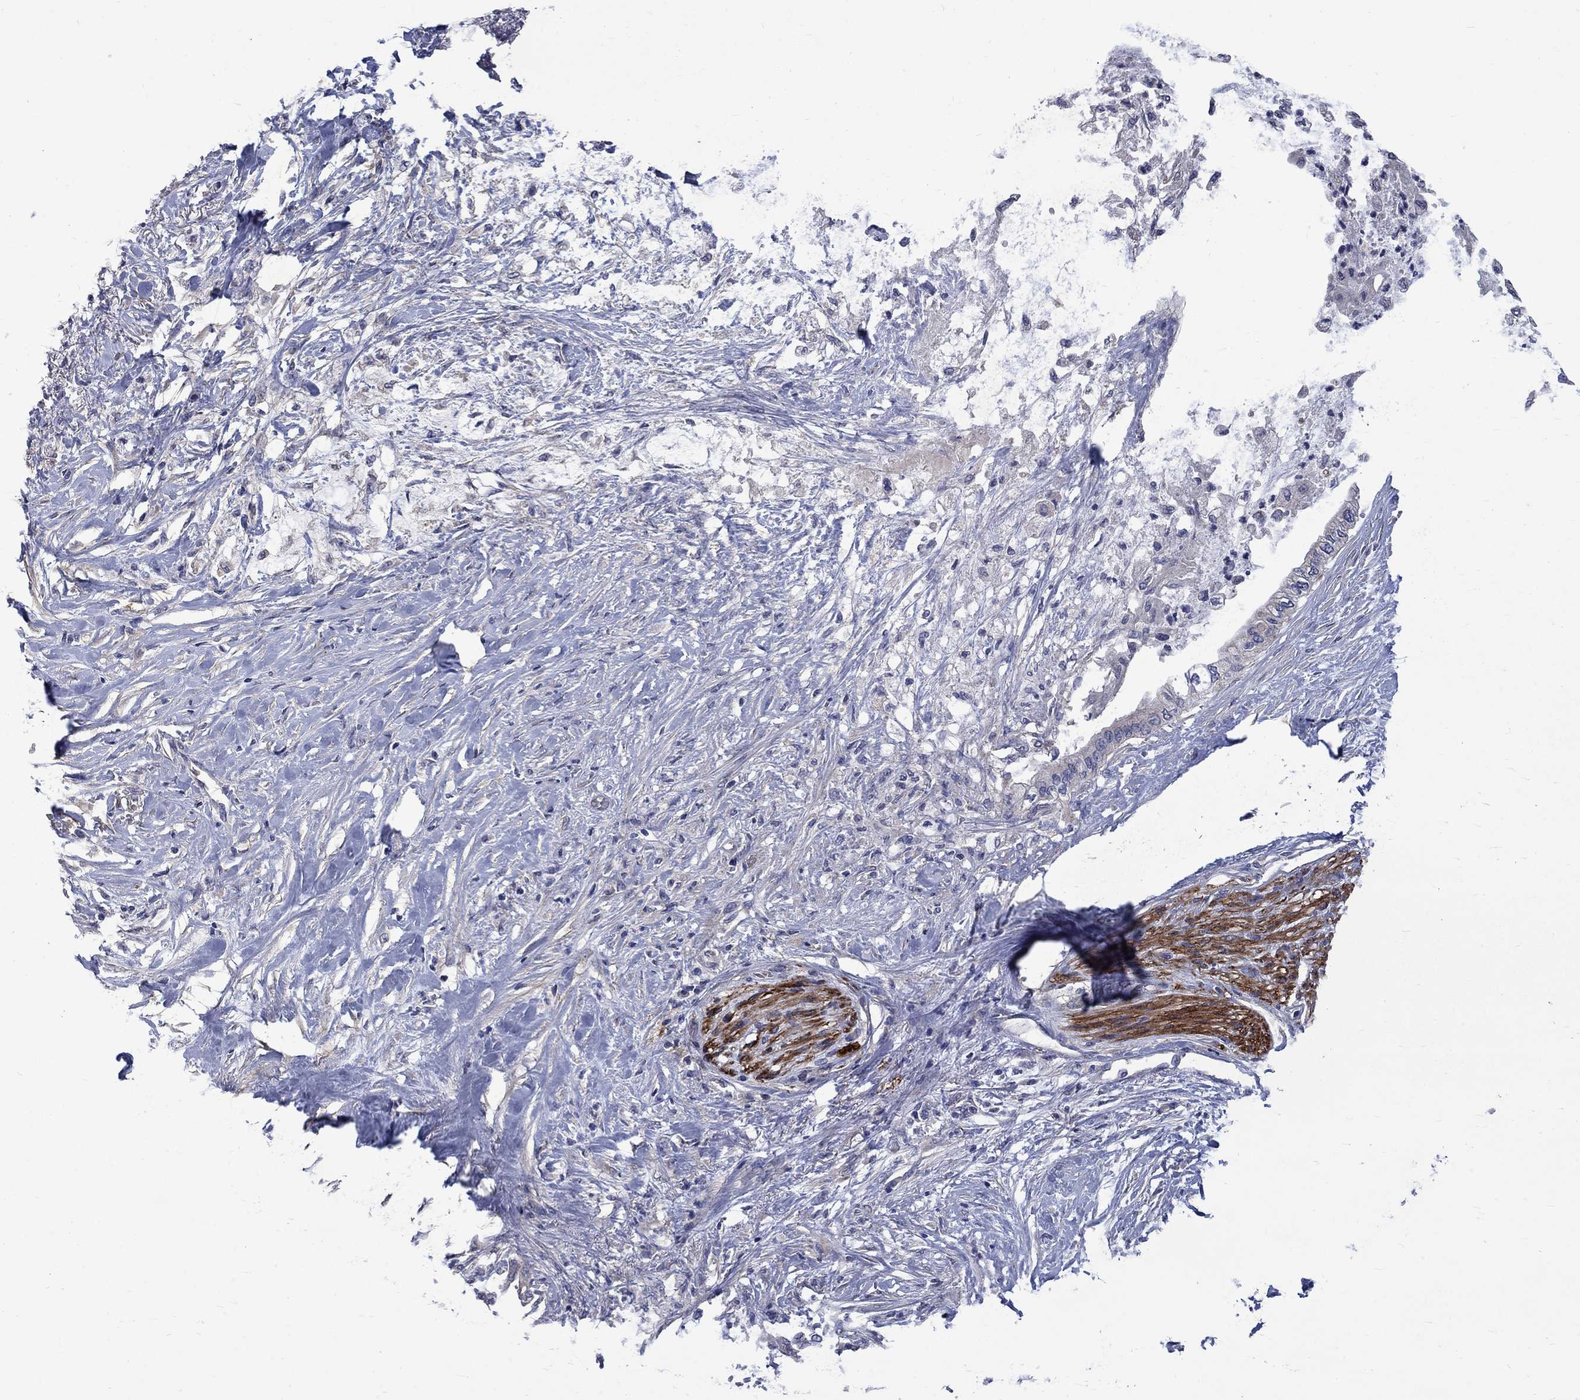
{"staining": {"intensity": "negative", "quantity": "none", "location": "none"}, "tissue": "pancreatic cancer", "cell_type": "Tumor cells", "image_type": "cancer", "snomed": [{"axis": "morphology", "description": "Normal tissue, NOS"}, {"axis": "morphology", "description": "Adenocarcinoma, NOS"}, {"axis": "topography", "description": "Pancreas"}, {"axis": "topography", "description": "Duodenum"}], "caption": "A histopathology image of human pancreatic cancer (adenocarcinoma) is negative for staining in tumor cells.", "gene": "HSPA12A", "patient": {"sex": "female", "age": 60}}